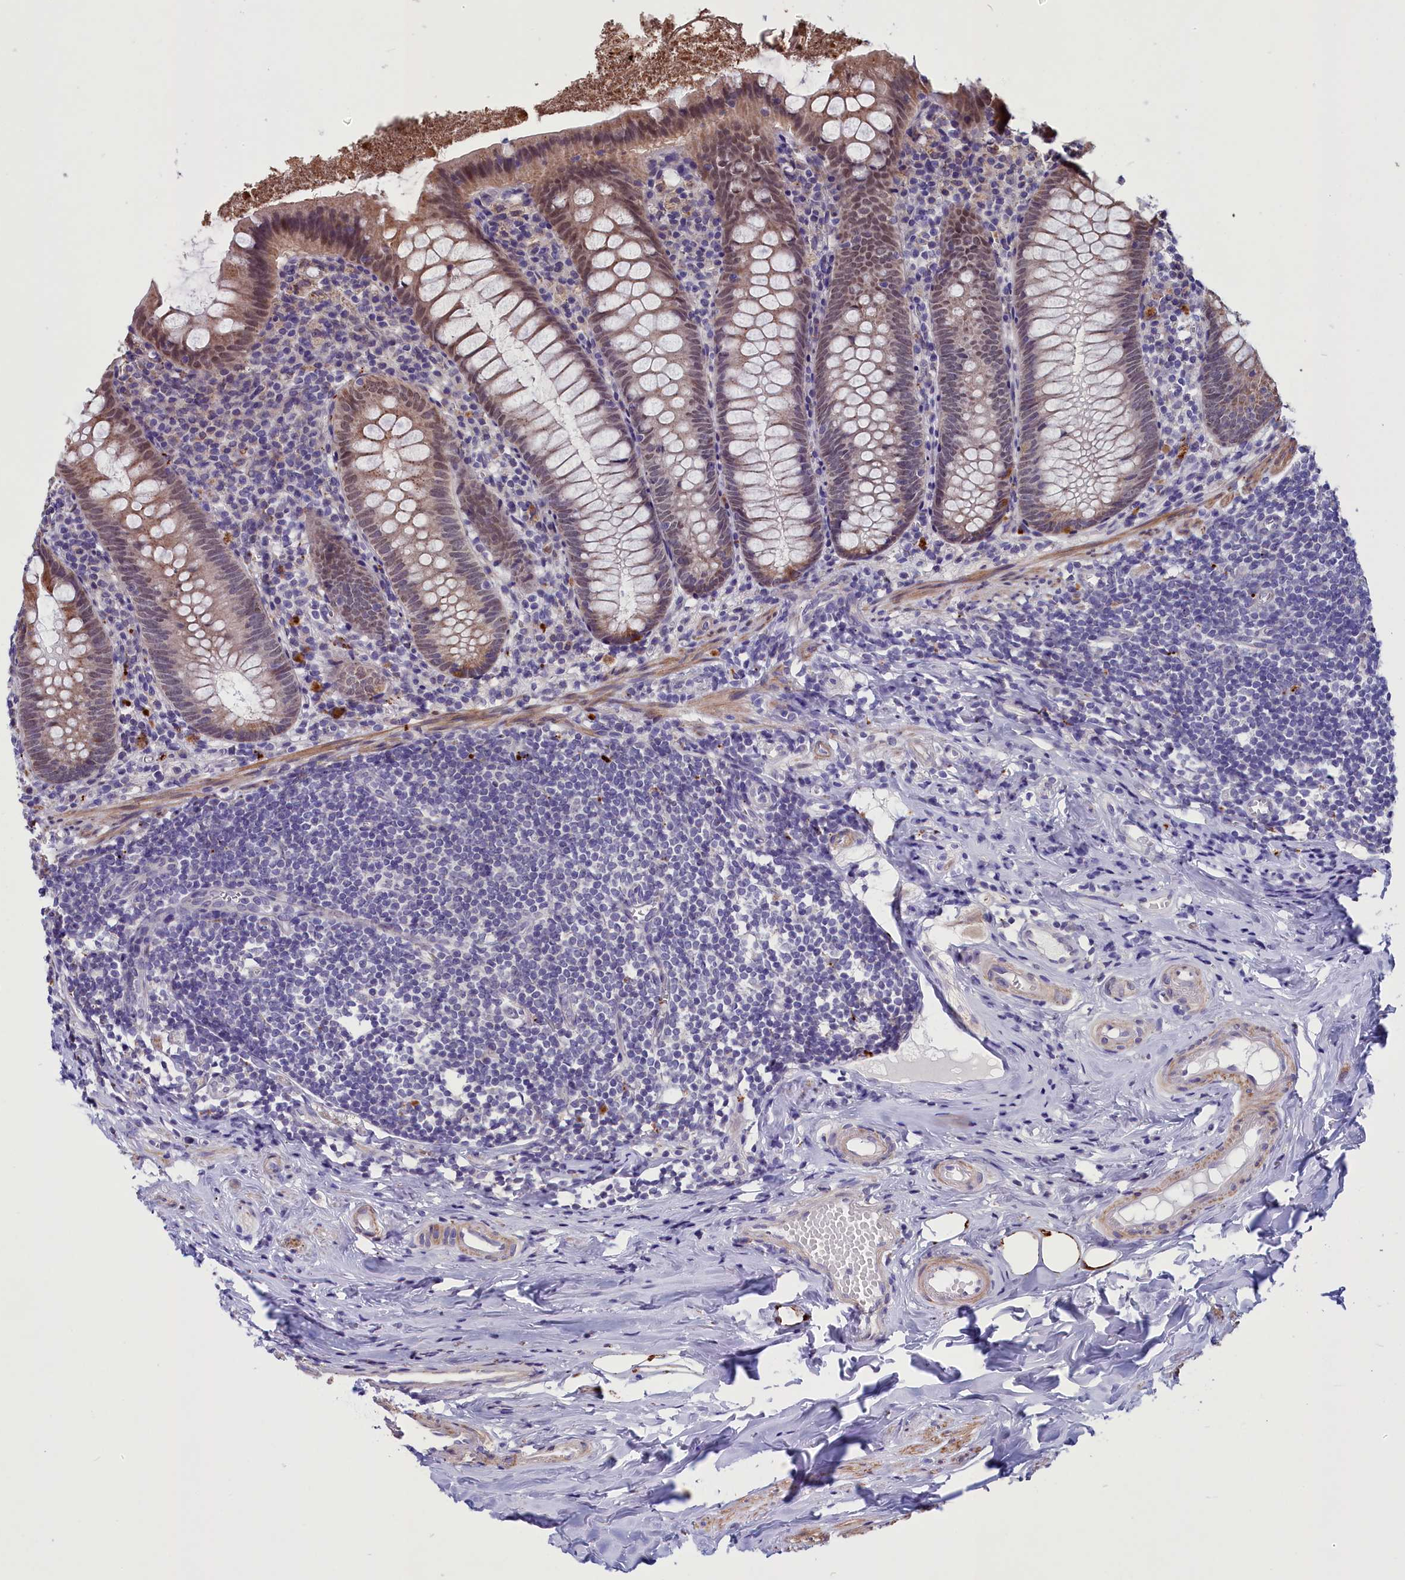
{"staining": {"intensity": "moderate", "quantity": ">75%", "location": "cytoplasmic/membranous,nuclear"}, "tissue": "appendix", "cell_type": "Glandular cells", "image_type": "normal", "snomed": [{"axis": "morphology", "description": "Normal tissue, NOS"}, {"axis": "topography", "description": "Appendix"}], "caption": "Protein analysis of unremarkable appendix reveals moderate cytoplasmic/membranous,nuclear positivity in about >75% of glandular cells. The protein of interest is shown in brown color, while the nuclei are stained blue.", "gene": "SCD5", "patient": {"sex": "female", "age": 51}}